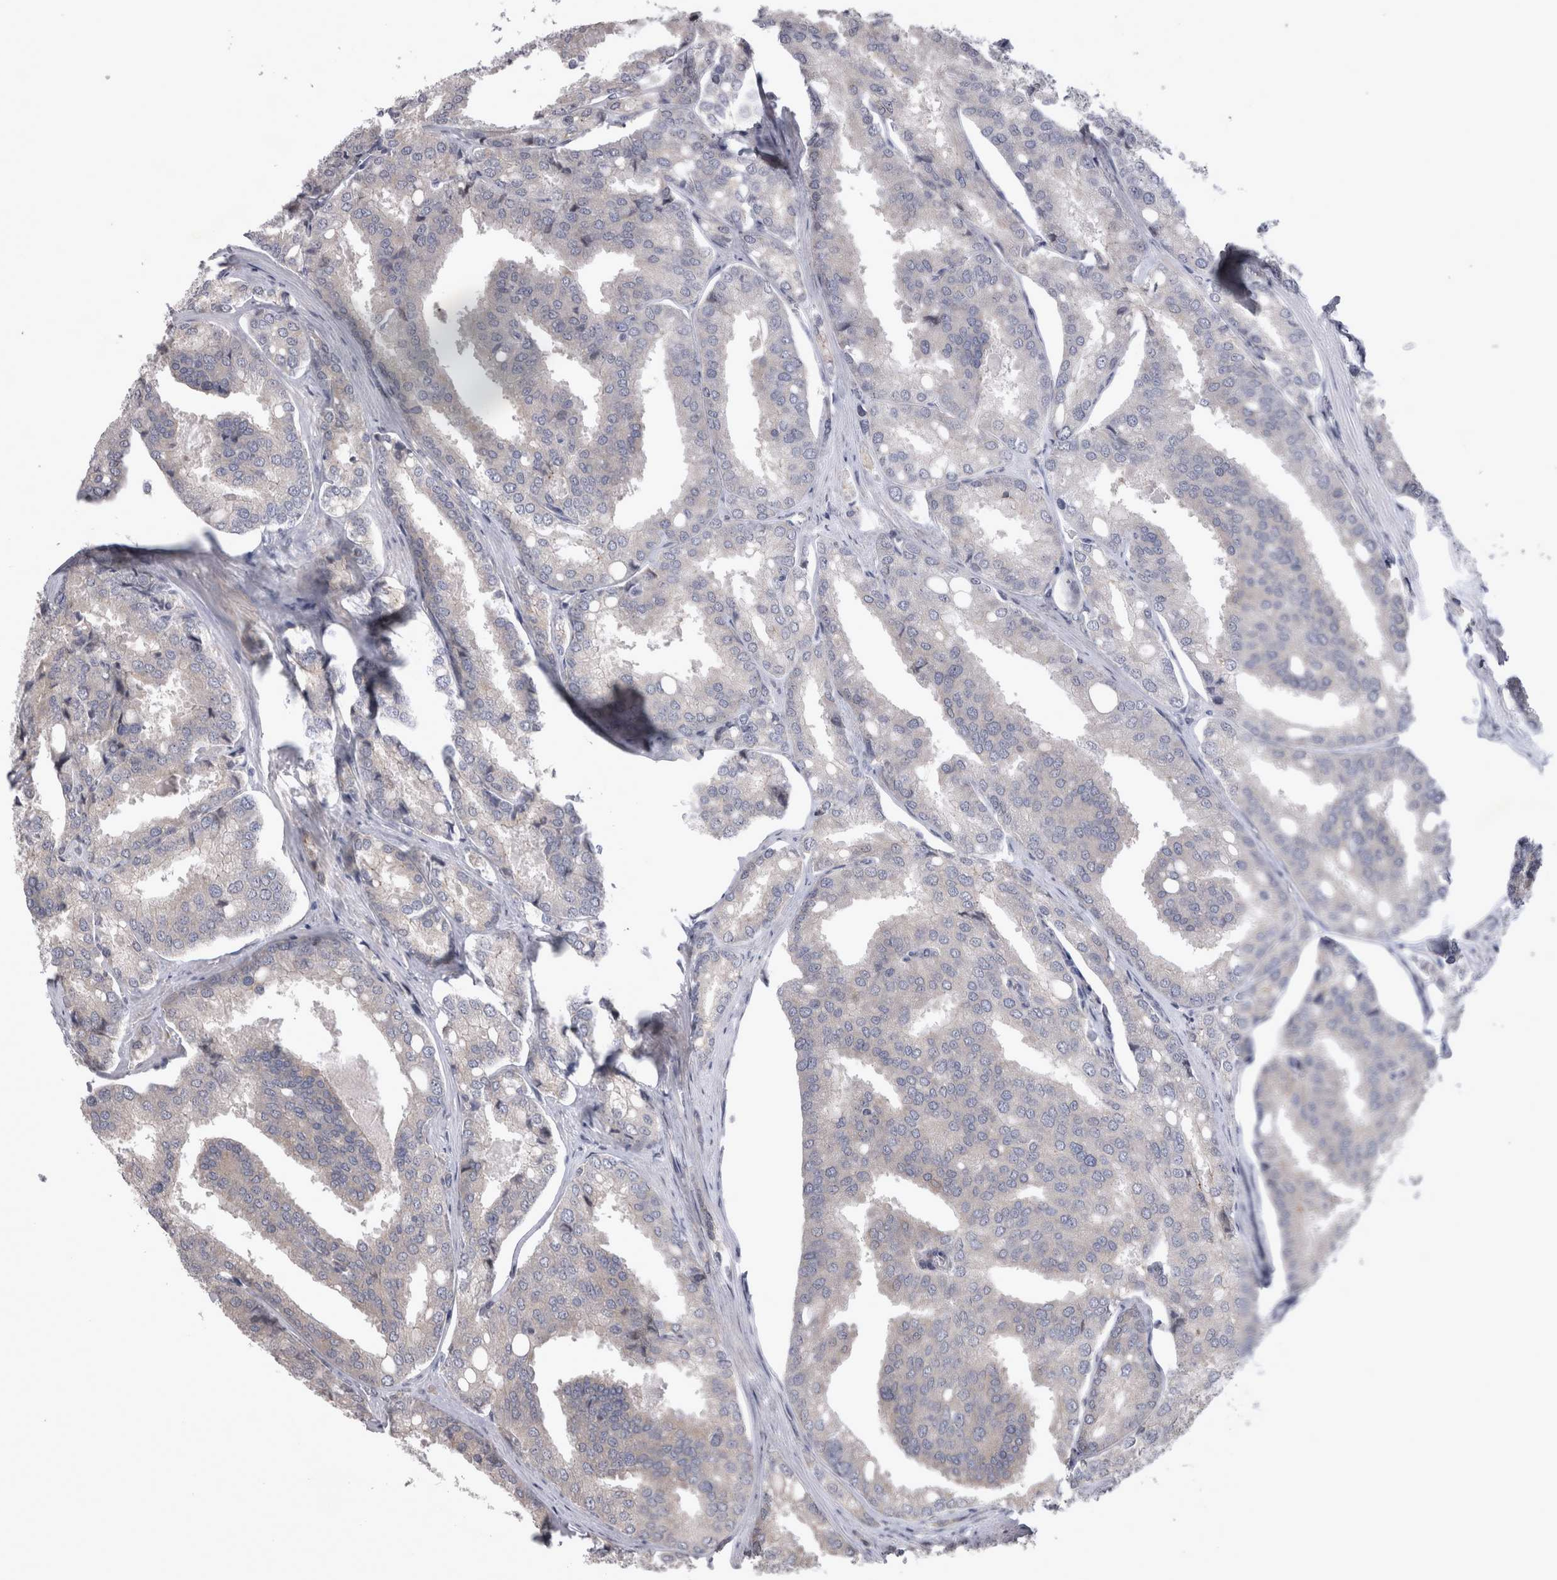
{"staining": {"intensity": "negative", "quantity": "none", "location": "none"}, "tissue": "prostate cancer", "cell_type": "Tumor cells", "image_type": "cancer", "snomed": [{"axis": "morphology", "description": "Adenocarcinoma, High grade"}, {"axis": "topography", "description": "Prostate"}], "caption": "High magnification brightfield microscopy of adenocarcinoma (high-grade) (prostate) stained with DAB (brown) and counterstained with hematoxylin (blue): tumor cells show no significant expression.", "gene": "NENF", "patient": {"sex": "male", "age": 50}}